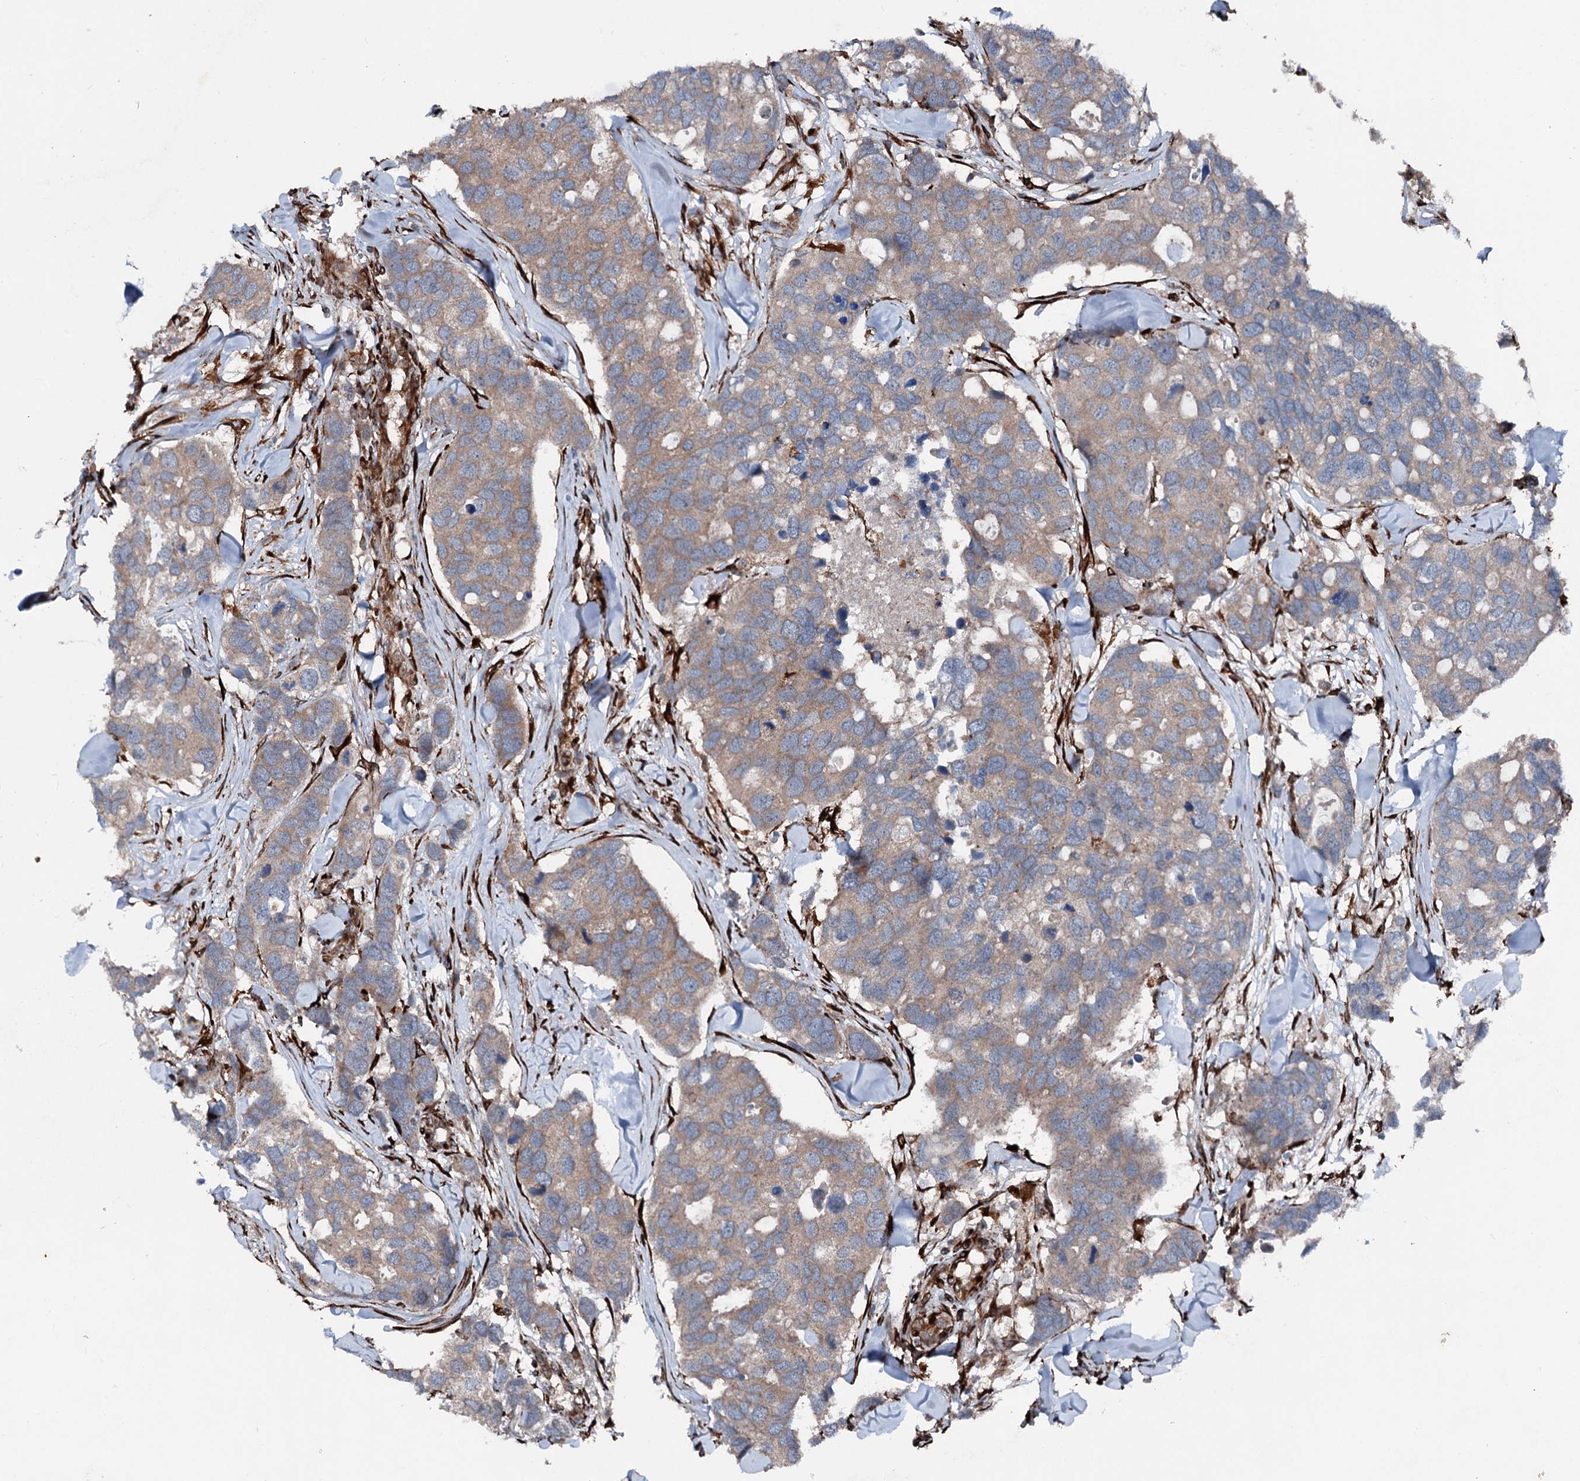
{"staining": {"intensity": "moderate", "quantity": ">75%", "location": "cytoplasmic/membranous"}, "tissue": "breast cancer", "cell_type": "Tumor cells", "image_type": "cancer", "snomed": [{"axis": "morphology", "description": "Duct carcinoma"}, {"axis": "topography", "description": "Breast"}], "caption": "Tumor cells exhibit medium levels of moderate cytoplasmic/membranous staining in approximately >75% of cells in human breast intraductal carcinoma.", "gene": "DDIAS", "patient": {"sex": "female", "age": 83}}